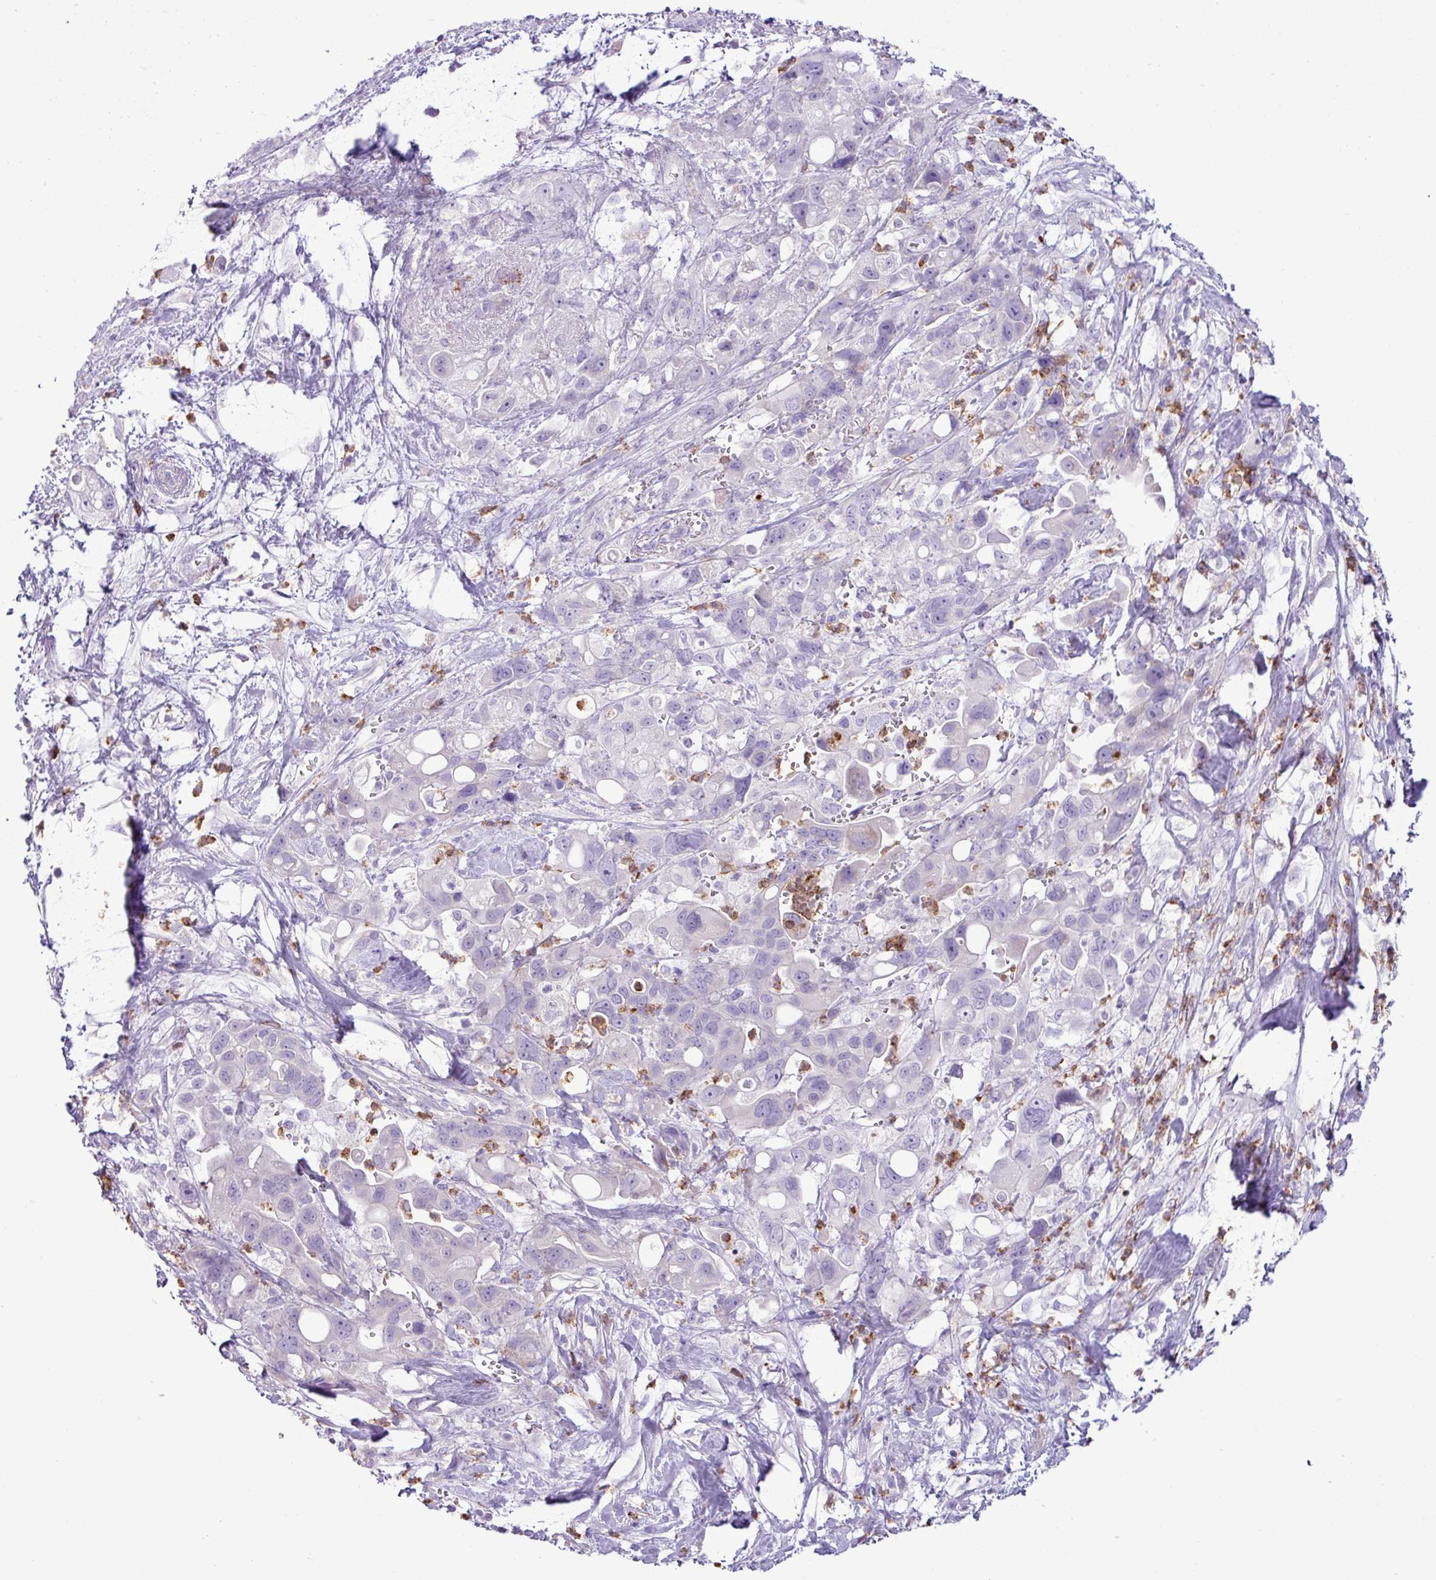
{"staining": {"intensity": "negative", "quantity": "none", "location": "none"}, "tissue": "pancreatic cancer", "cell_type": "Tumor cells", "image_type": "cancer", "snomed": [{"axis": "morphology", "description": "Adenocarcinoma, NOS"}, {"axis": "topography", "description": "Pancreas"}], "caption": "Immunohistochemistry (IHC) image of neoplastic tissue: adenocarcinoma (pancreatic) stained with DAB demonstrates no significant protein staining in tumor cells.", "gene": "ZSCAN5A", "patient": {"sex": "male", "age": 68}}